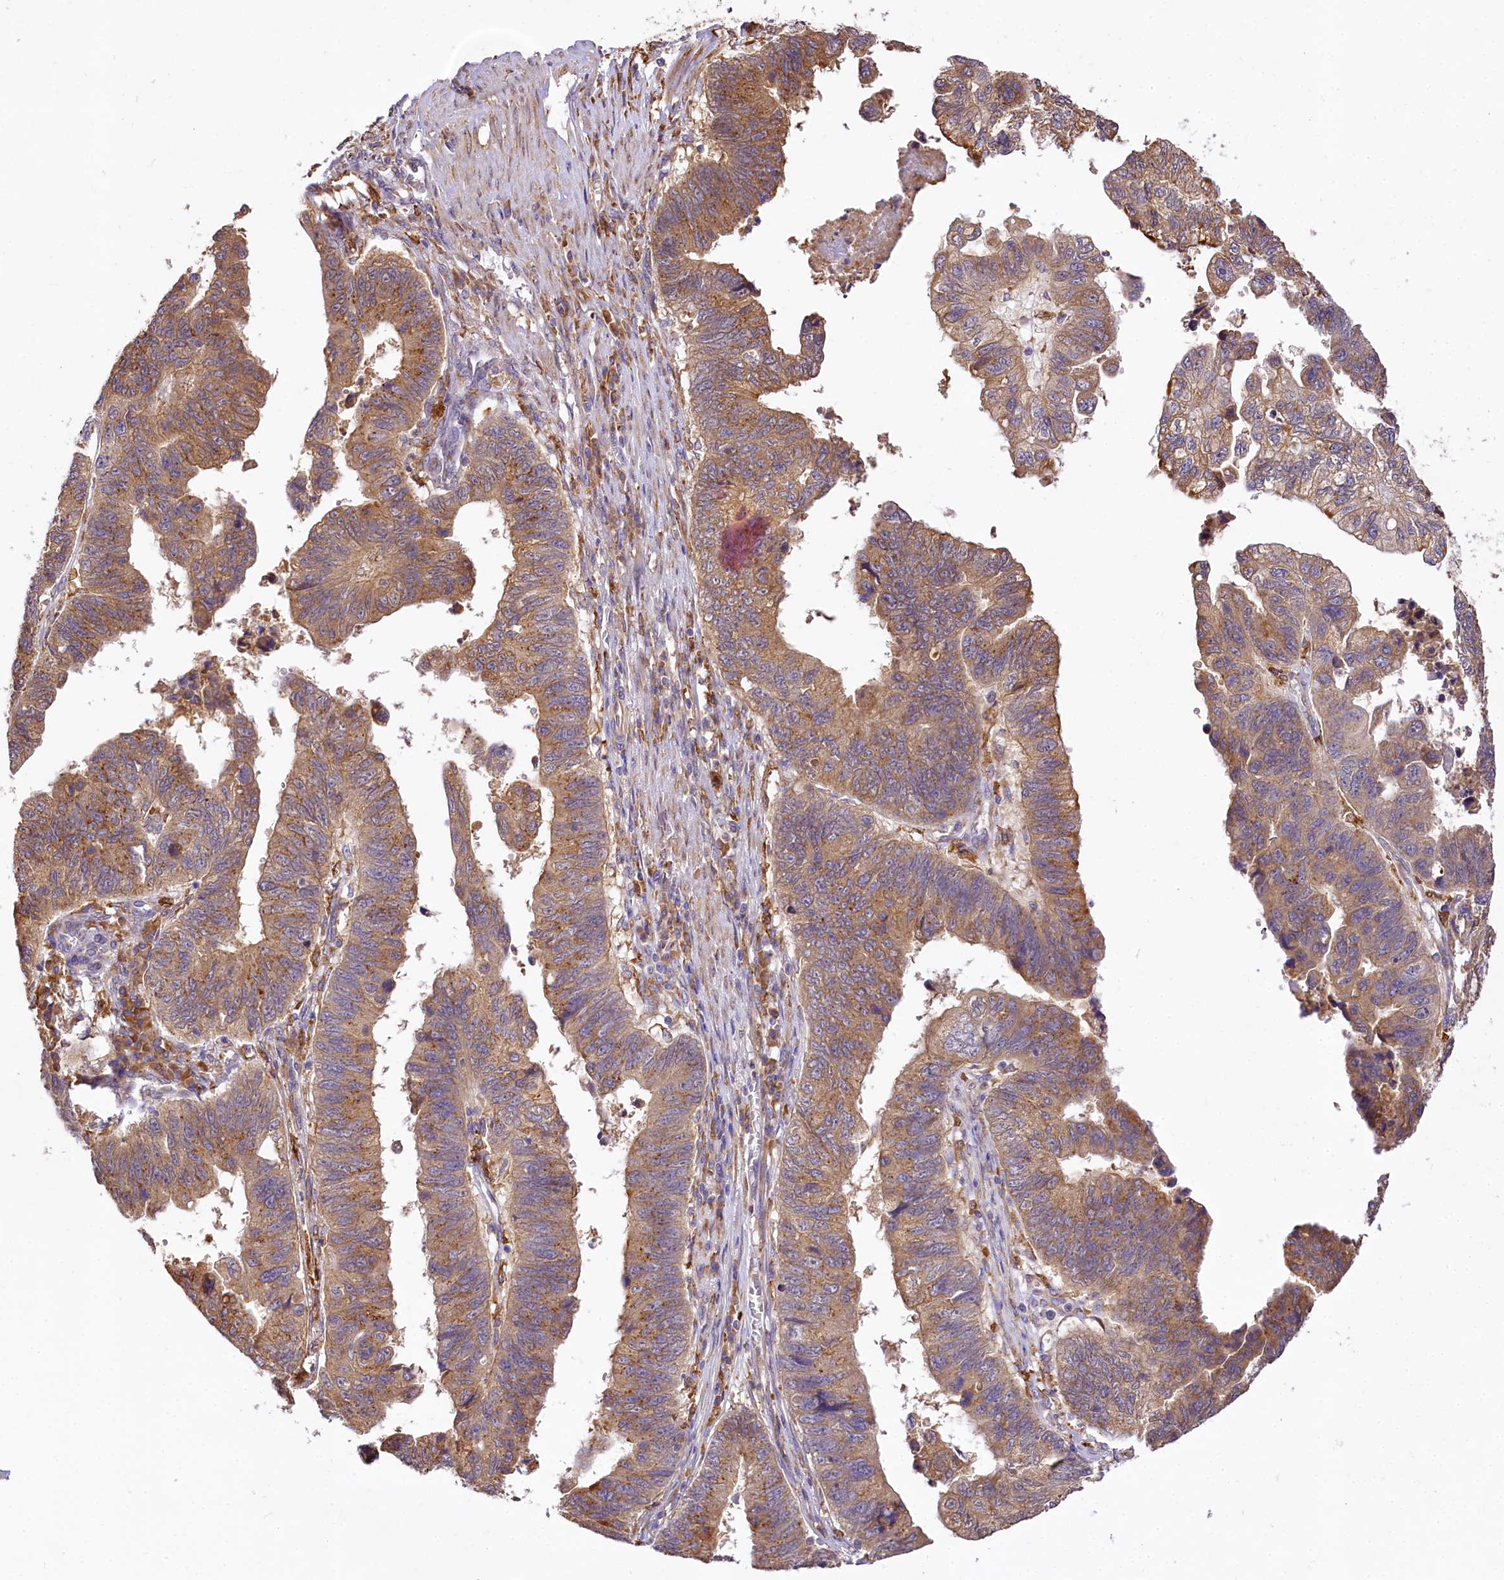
{"staining": {"intensity": "moderate", "quantity": ">75%", "location": "cytoplasmic/membranous"}, "tissue": "stomach cancer", "cell_type": "Tumor cells", "image_type": "cancer", "snomed": [{"axis": "morphology", "description": "Adenocarcinoma, NOS"}, {"axis": "topography", "description": "Stomach"}], "caption": "Protein expression analysis of adenocarcinoma (stomach) exhibits moderate cytoplasmic/membranous staining in approximately >75% of tumor cells.", "gene": "PPIP5K2", "patient": {"sex": "male", "age": 59}}